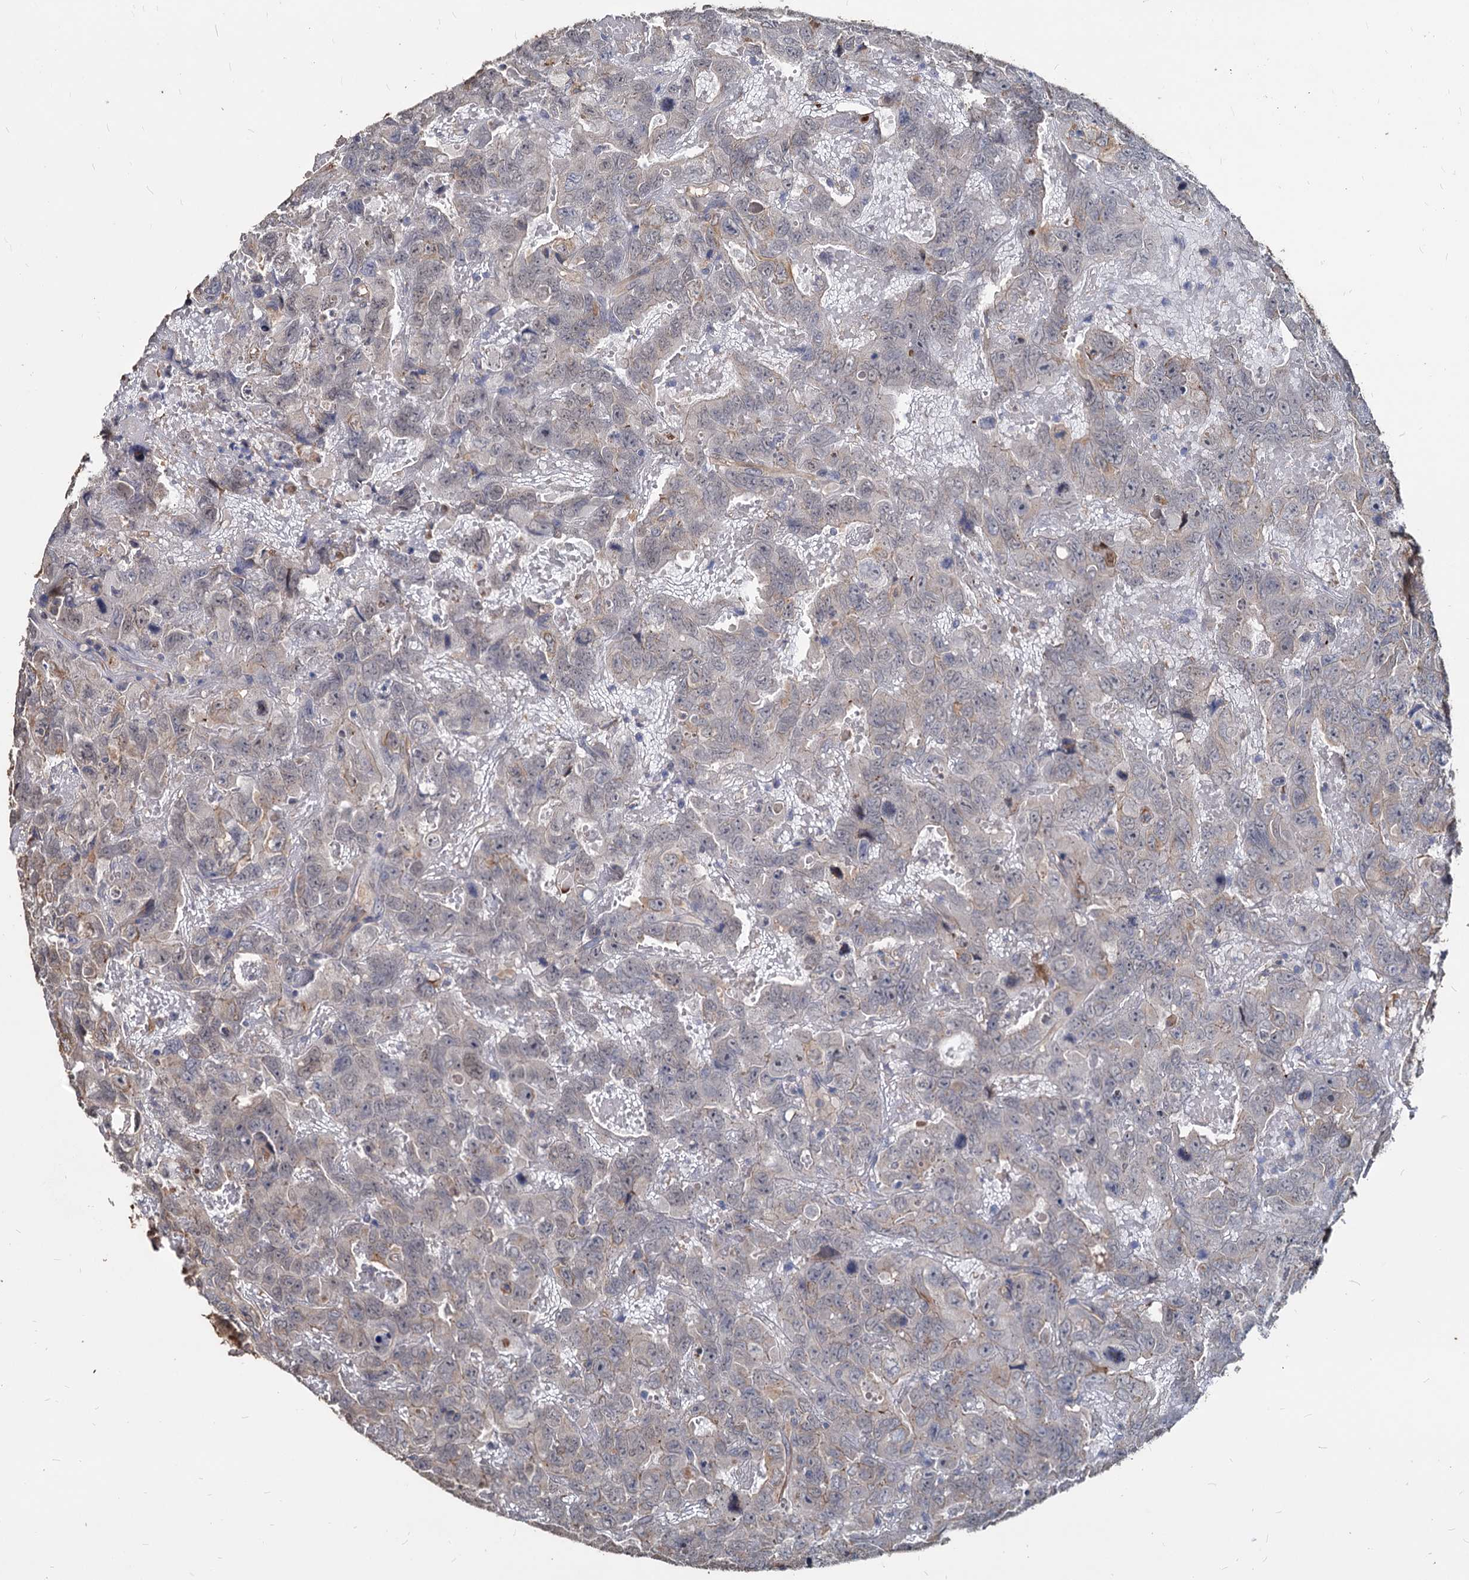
{"staining": {"intensity": "negative", "quantity": "none", "location": "none"}, "tissue": "testis cancer", "cell_type": "Tumor cells", "image_type": "cancer", "snomed": [{"axis": "morphology", "description": "Carcinoma, Embryonal, NOS"}, {"axis": "topography", "description": "Testis"}], "caption": "Photomicrograph shows no protein positivity in tumor cells of embryonal carcinoma (testis) tissue.", "gene": "DEPDC4", "patient": {"sex": "male", "age": 45}}